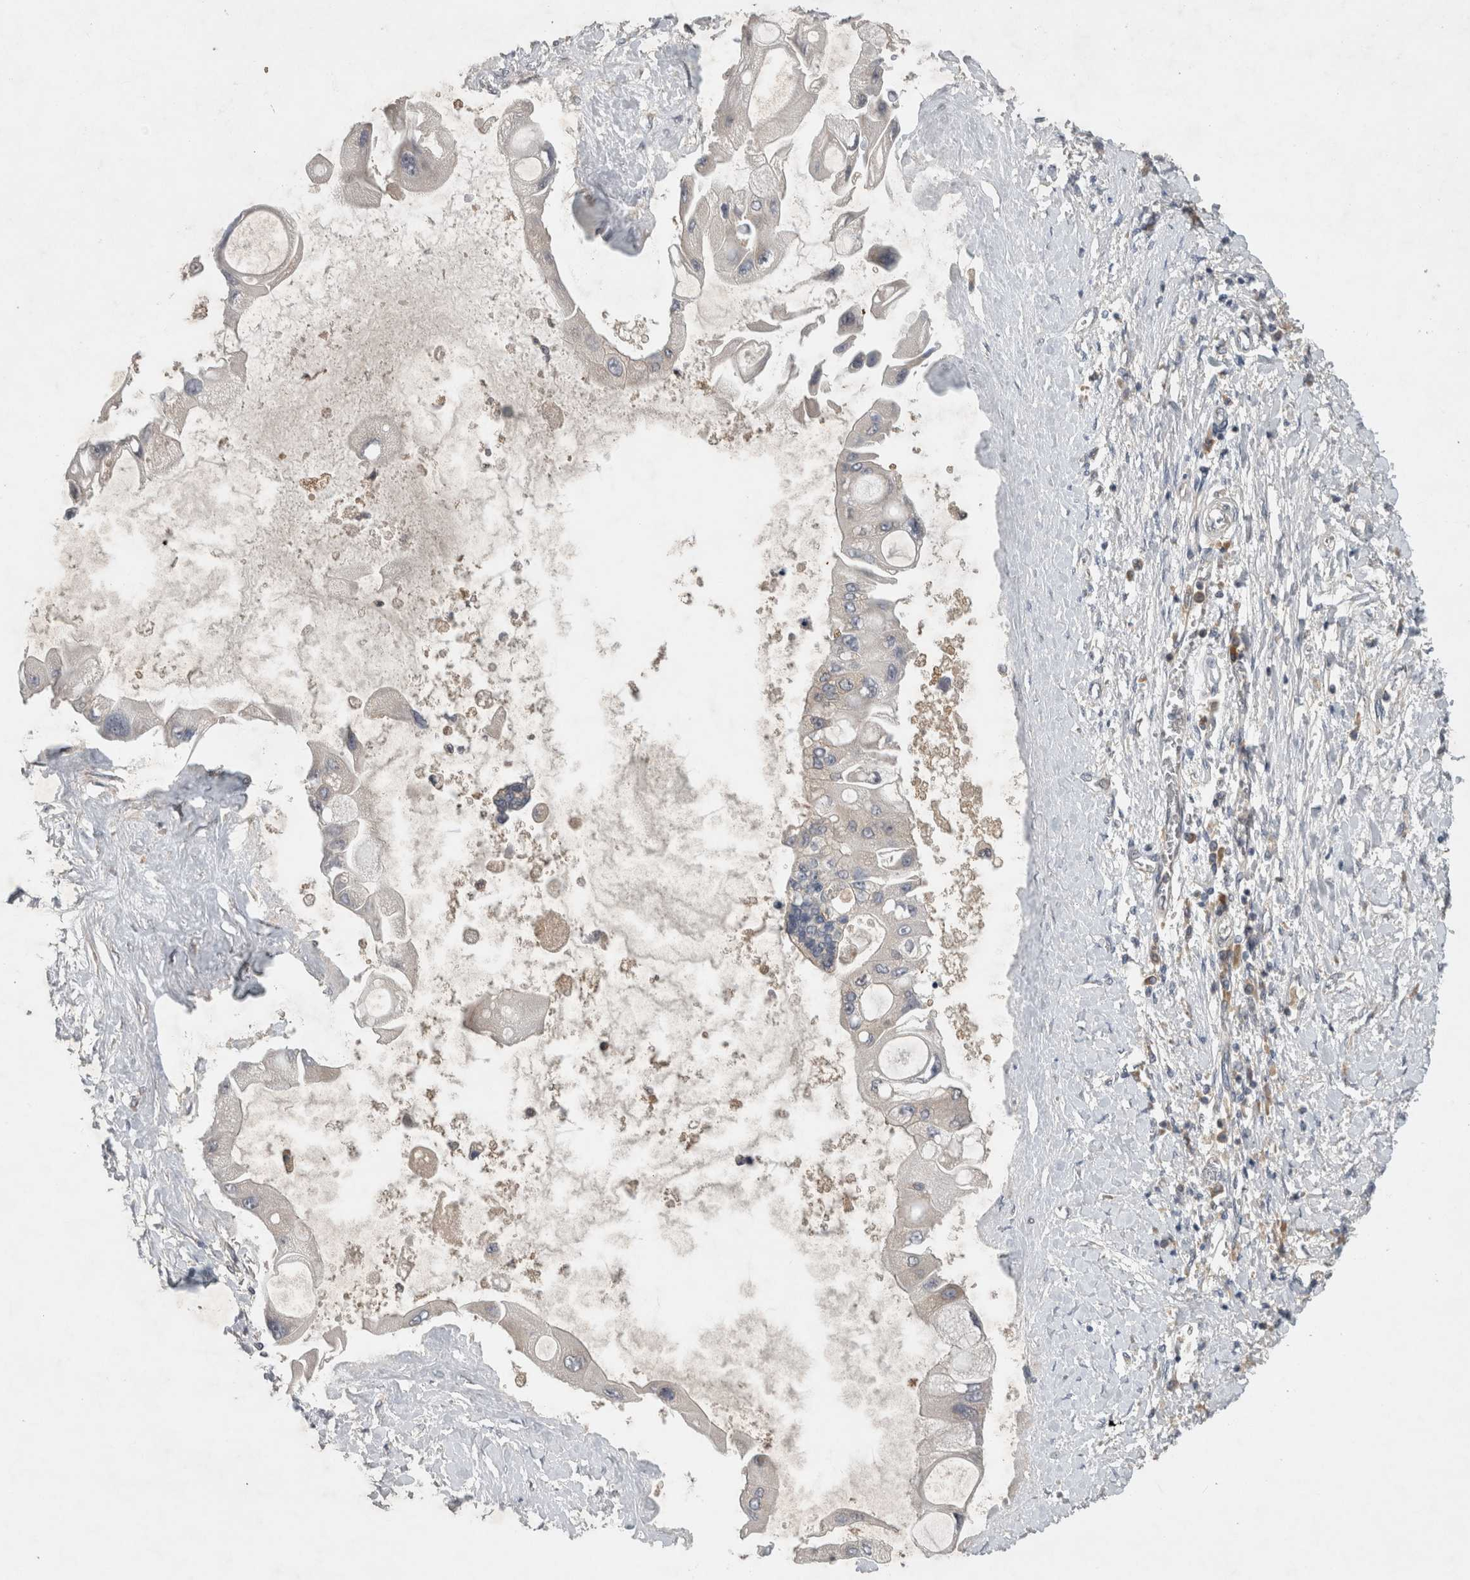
{"staining": {"intensity": "negative", "quantity": "none", "location": "none"}, "tissue": "liver cancer", "cell_type": "Tumor cells", "image_type": "cancer", "snomed": [{"axis": "morphology", "description": "Cholangiocarcinoma"}, {"axis": "topography", "description": "Liver"}], "caption": "Immunohistochemical staining of human liver cancer demonstrates no significant staining in tumor cells. (Brightfield microscopy of DAB IHC at high magnification).", "gene": "AASDHPPT", "patient": {"sex": "male", "age": 50}}